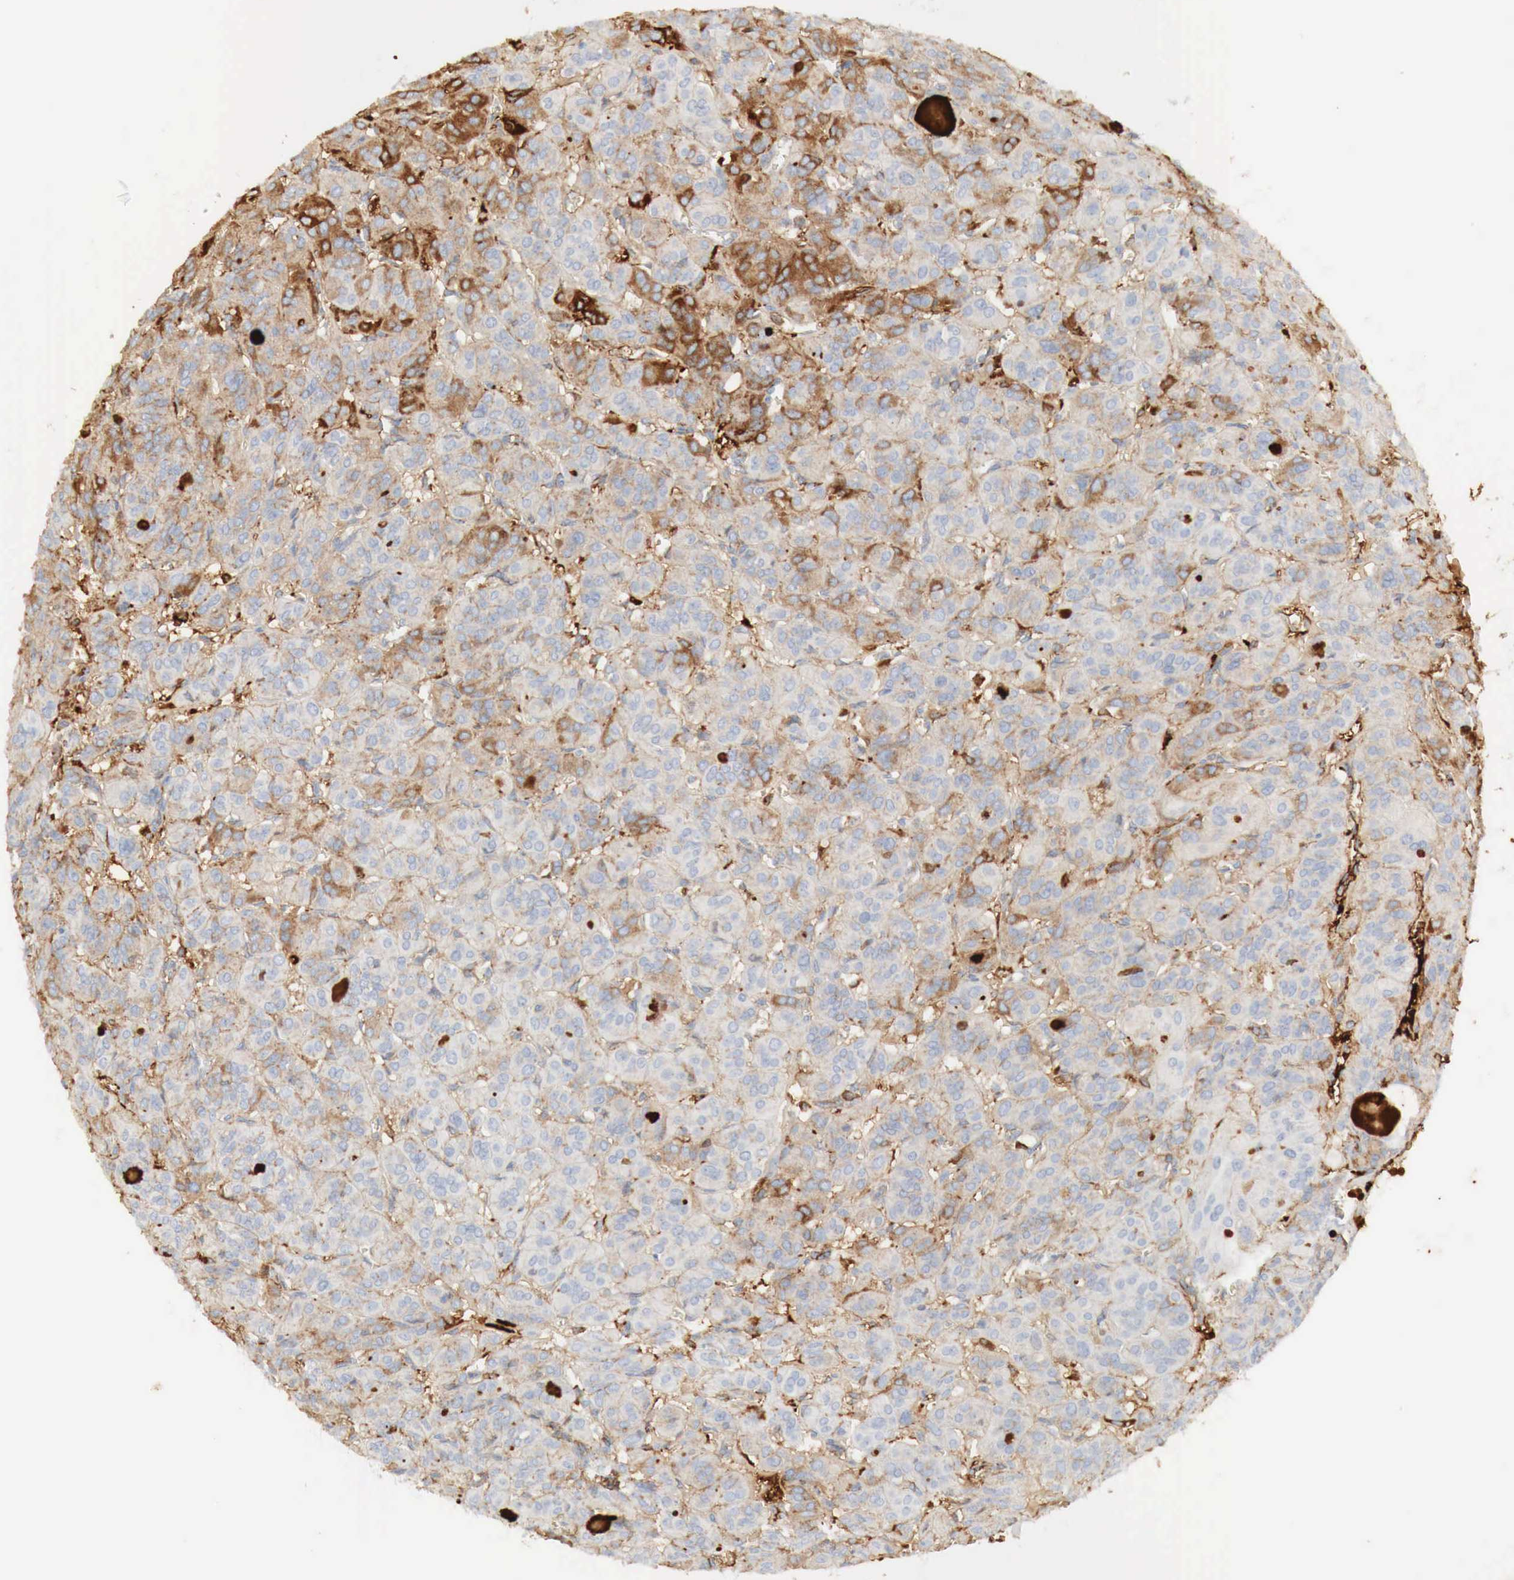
{"staining": {"intensity": "negative", "quantity": "none", "location": "none"}, "tissue": "thyroid cancer", "cell_type": "Tumor cells", "image_type": "cancer", "snomed": [{"axis": "morphology", "description": "Follicular adenoma carcinoma, NOS"}, {"axis": "topography", "description": "Thyroid gland"}], "caption": "This histopathology image is of thyroid cancer (follicular adenoma carcinoma) stained with IHC to label a protein in brown with the nuclei are counter-stained blue. There is no positivity in tumor cells.", "gene": "IGLC3", "patient": {"sex": "female", "age": 71}}